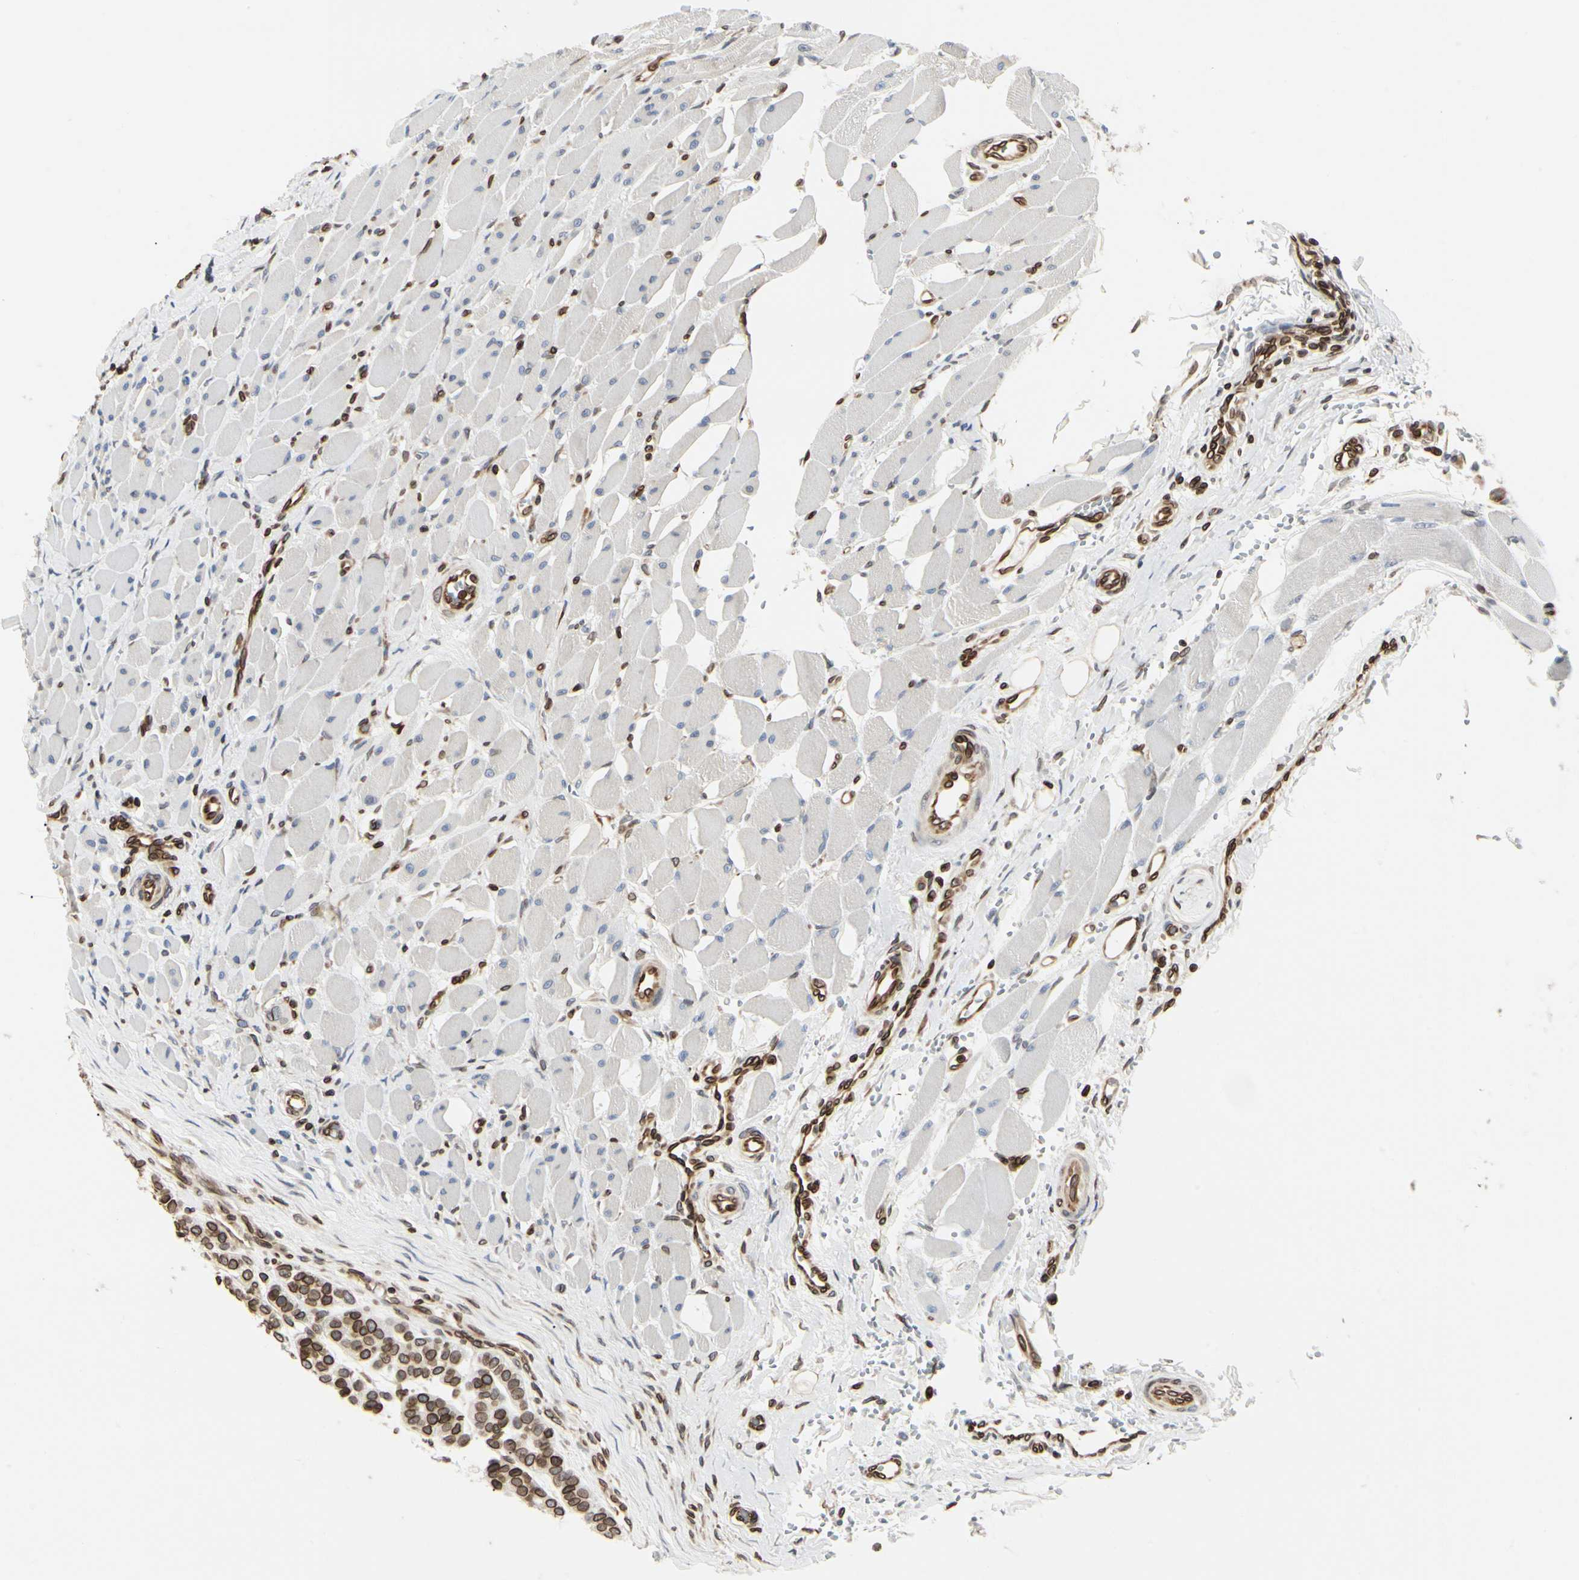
{"staining": {"intensity": "strong", "quantity": ">75%", "location": "cytoplasmic/membranous,nuclear"}, "tissue": "head and neck cancer", "cell_type": "Tumor cells", "image_type": "cancer", "snomed": [{"axis": "morphology", "description": "Adenocarcinoma, NOS"}, {"axis": "morphology", "description": "Adenoma, NOS"}, {"axis": "topography", "description": "Head-Neck"}], "caption": "Human head and neck cancer stained for a protein (brown) reveals strong cytoplasmic/membranous and nuclear positive positivity in about >75% of tumor cells.", "gene": "TMPO", "patient": {"sex": "female", "age": 55}}